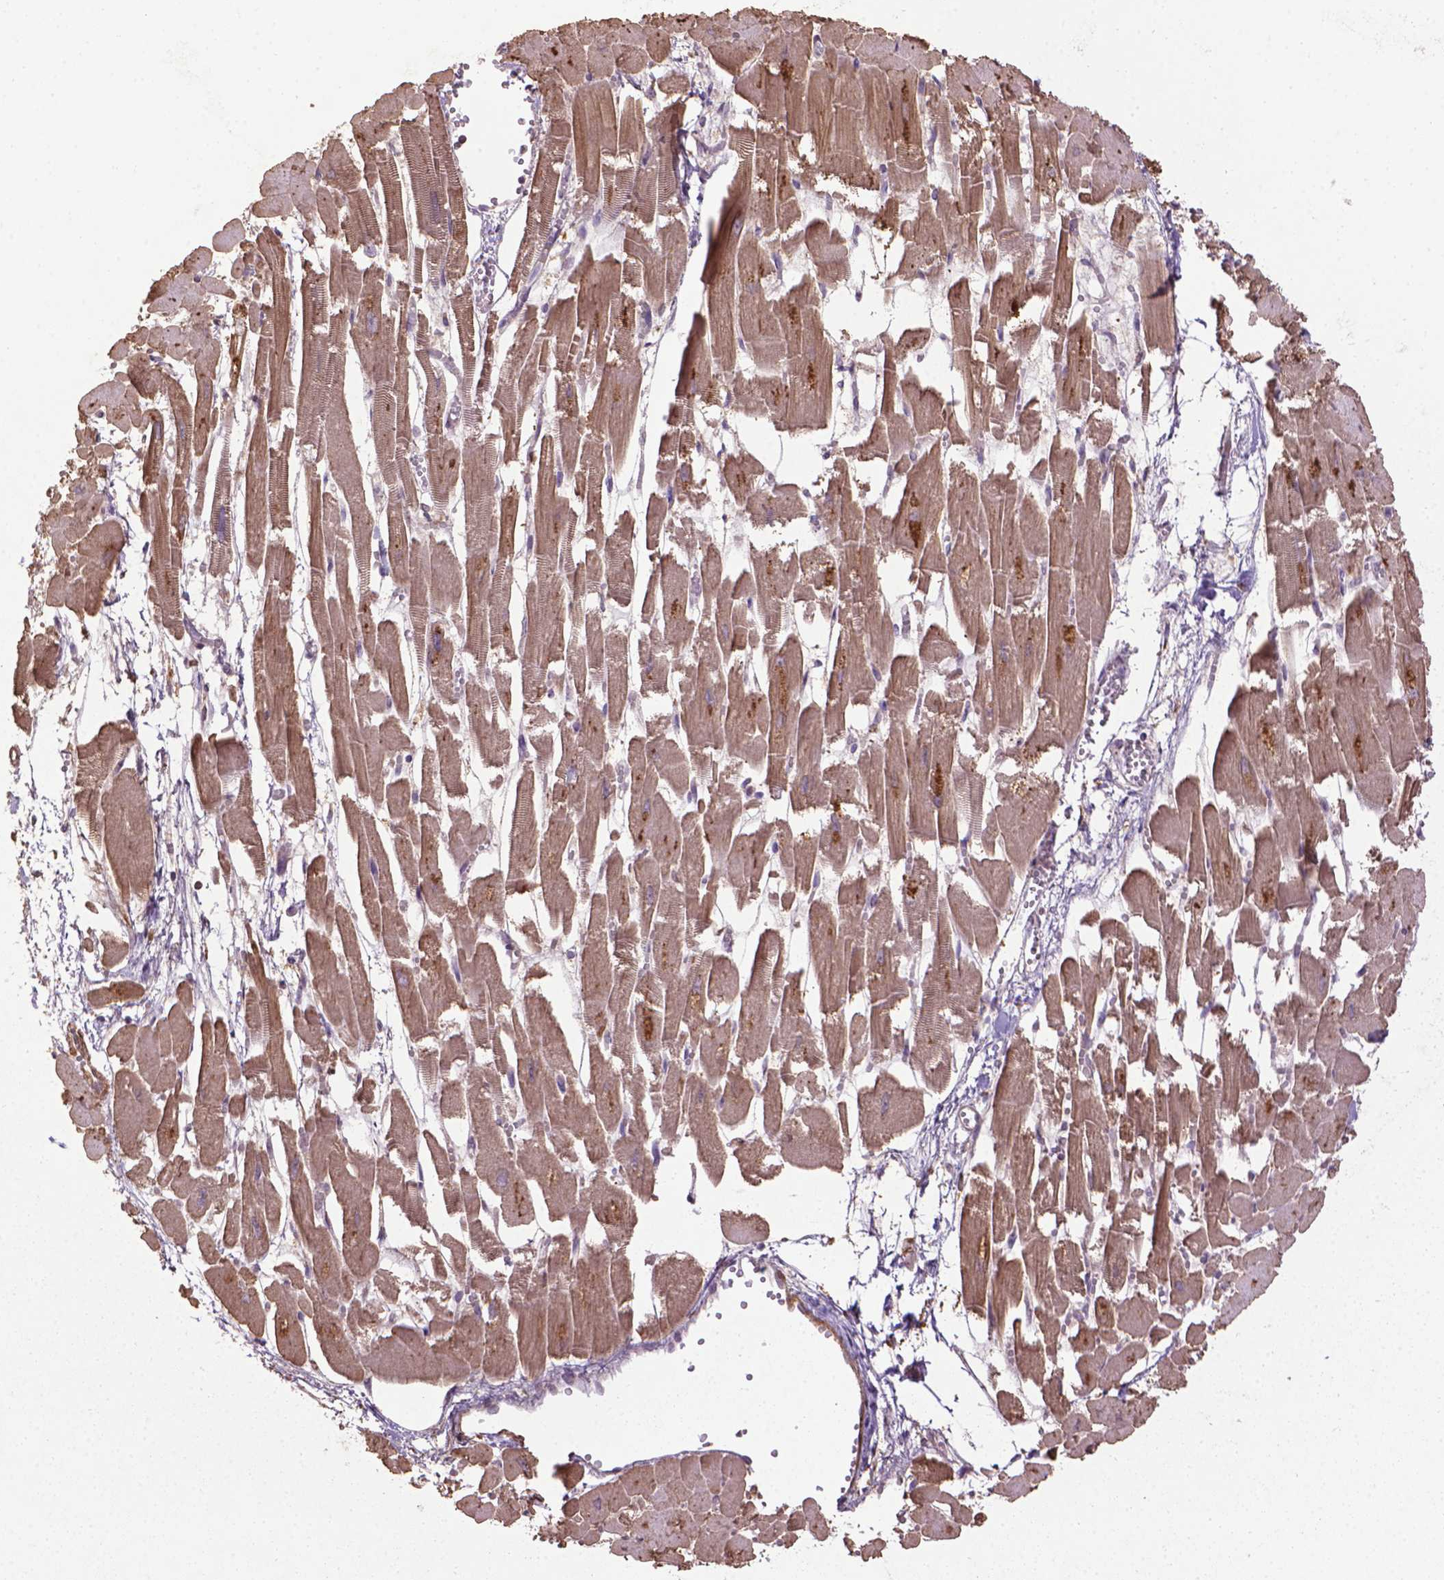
{"staining": {"intensity": "moderate", "quantity": ">75%", "location": "cytoplasmic/membranous"}, "tissue": "heart muscle", "cell_type": "Cardiomyocytes", "image_type": "normal", "snomed": [{"axis": "morphology", "description": "Normal tissue, NOS"}, {"axis": "topography", "description": "Heart"}], "caption": "Immunohistochemical staining of unremarkable human heart muscle demonstrates moderate cytoplasmic/membranous protein expression in approximately >75% of cardiomyocytes. (DAB = brown stain, brightfield microscopy at high magnification).", "gene": "GAS1", "patient": {"sex": "female", "age": 52}}